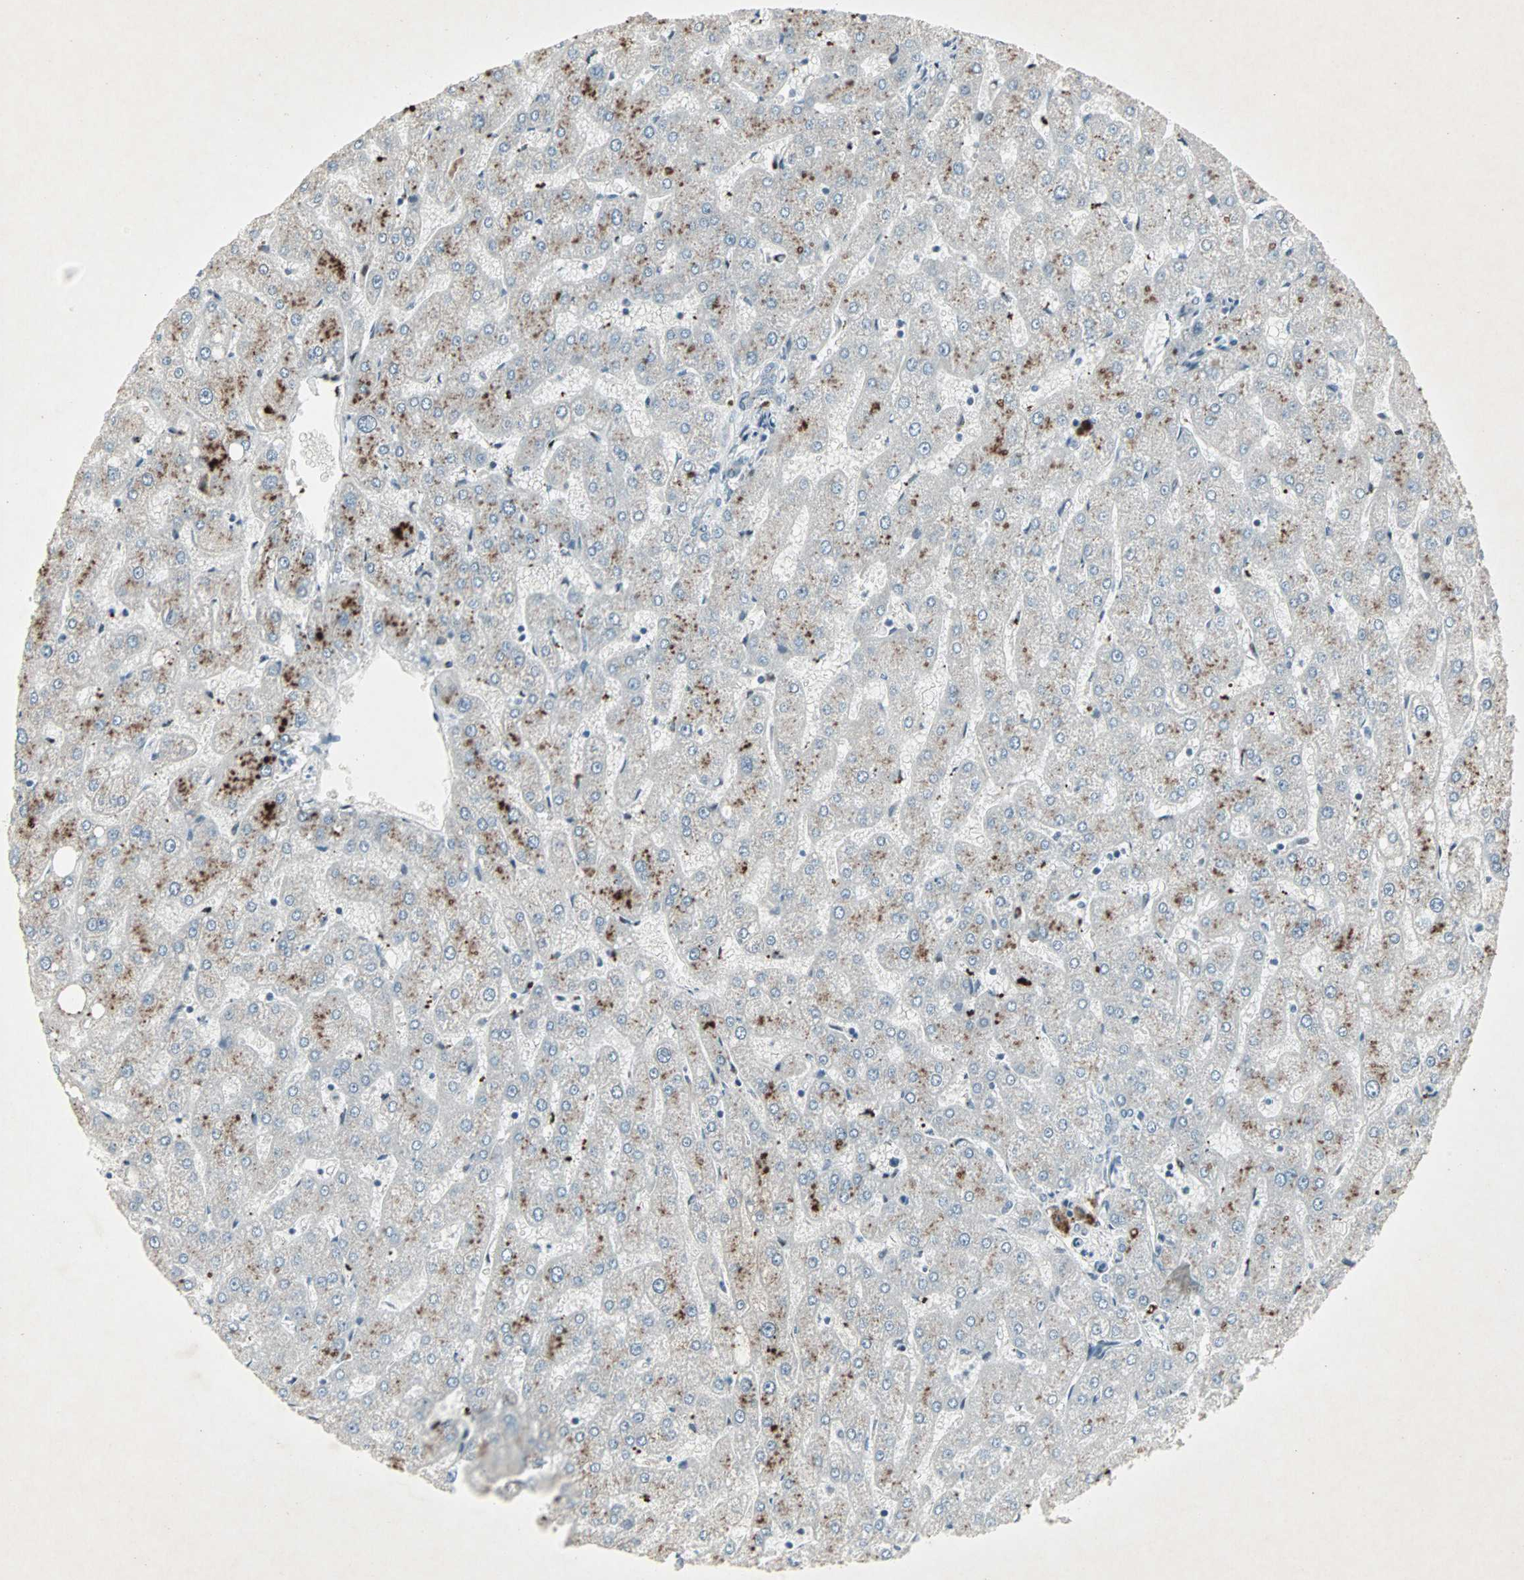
{"staining": {"intensity": "negative", "quantity": "none", "location": "none"}, "tissue": "liver", "cell_type": "Cholangiocytes", "image_type": "normal", "snomed": [{"axis": "morphology", "description": "Normal tissue, NOS"}, {"axis": "topography", "description": "Liver"}], "caption": "The histopathology image shows no staining of cholangiocytes in unremarkable liver.", "gene": "LANCL3", "patient": {"sex": "male", "age": 67}}